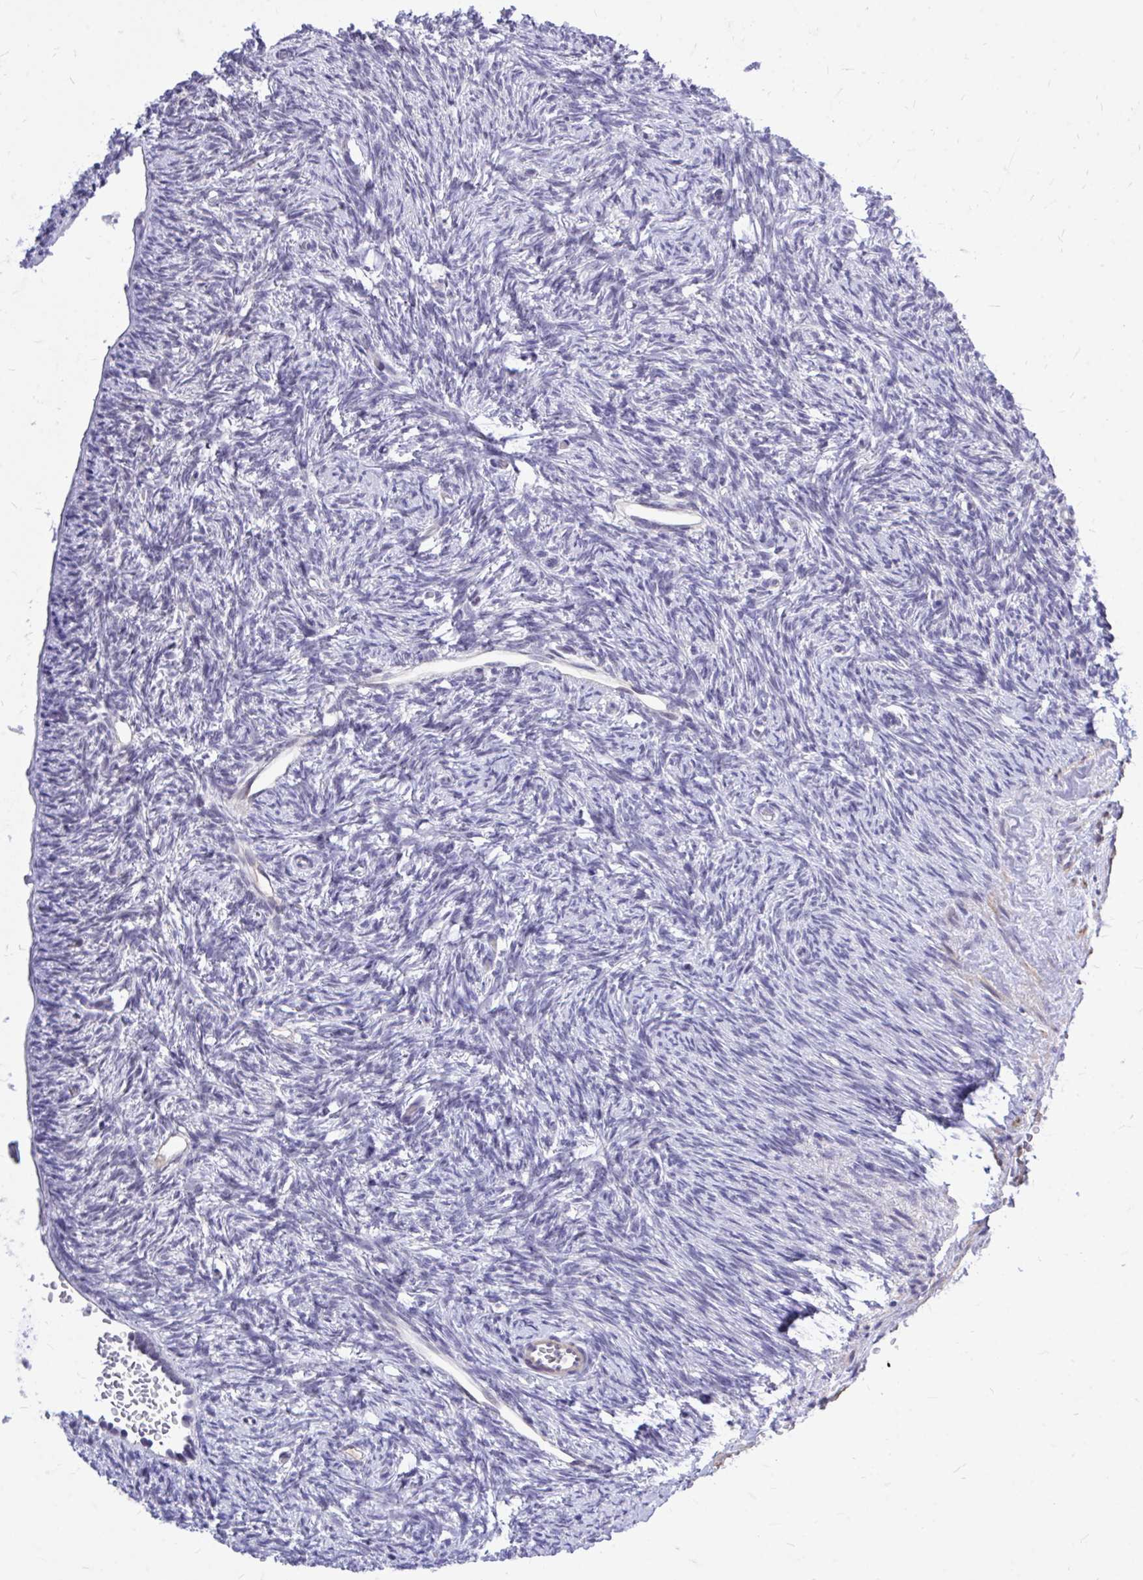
{"staining": {"intensity": "negative", "quantity": "none", "location": "none"}, "tissue": "ovary", "cell_type": "Ovarian stroma cells", "image_type": "normal", "snomed": [{"axis": "morphology", "description": "Normal tissue, NOS"}, {"axis": "topography", "description": "Ovary"}], "caption": "Ovarian stroma cells are negative for brown protein staining in unremarkable ovary.", "gene": "ZBTB25", "patient": {"sex": "female", "age": 33}}